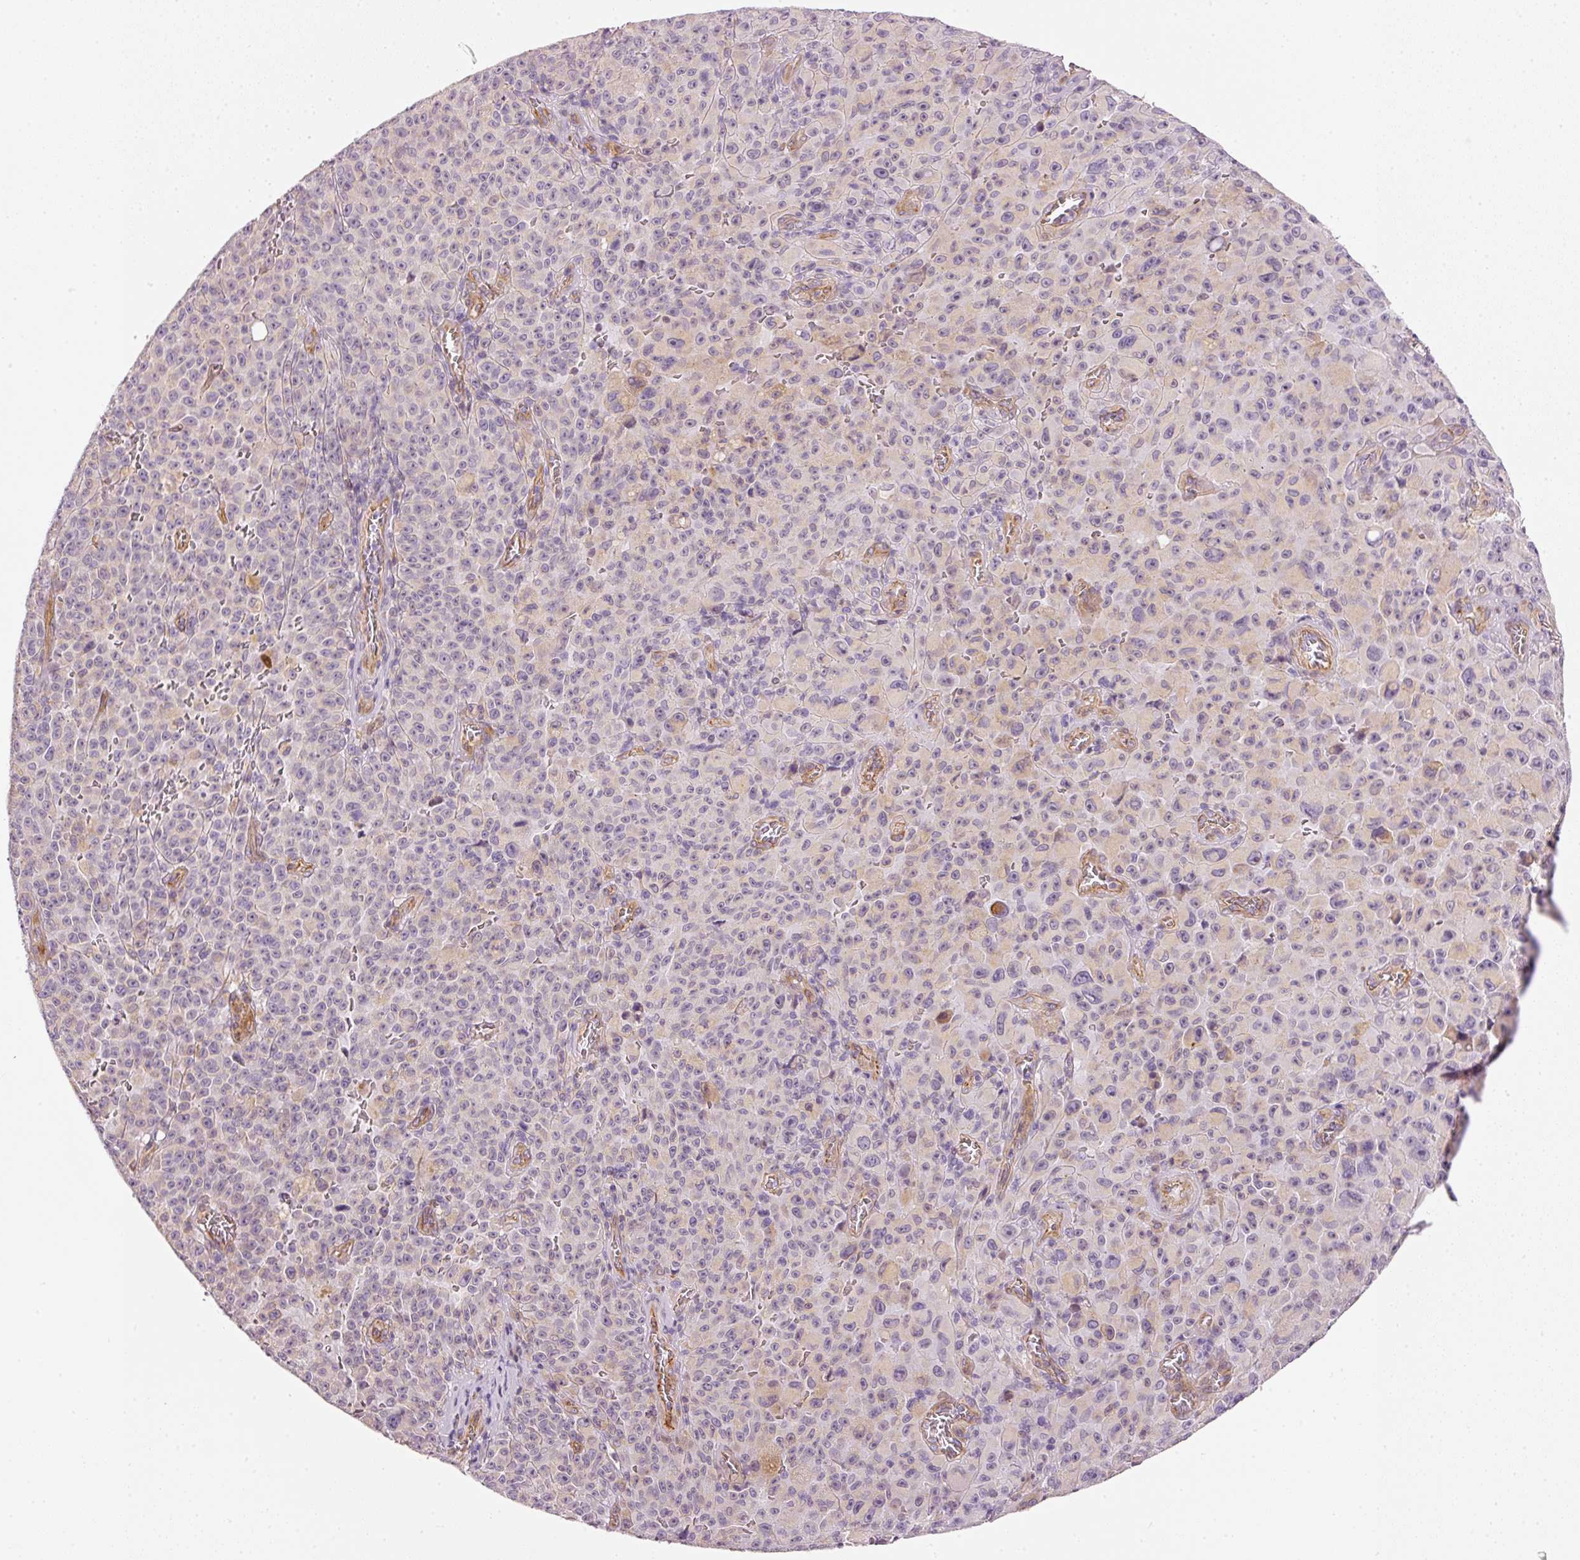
{"staining": {"intensity": "negative", "quantity": "none", "location": "none"}, "tissue": "melanoma", "cell_type": "Tumor cells", "image_type": "cancer", "snomed": [{"axis": "morphology", "description": "Malignant melanoma, NOS"}, {"axis": "topography", "description": "Skin"}], "caption": "Protein analysis of malignant melanoma displays no significant staining in tumor cells.", "gene": "OSR2", "patient": {"sex": "female", "age": 82}}